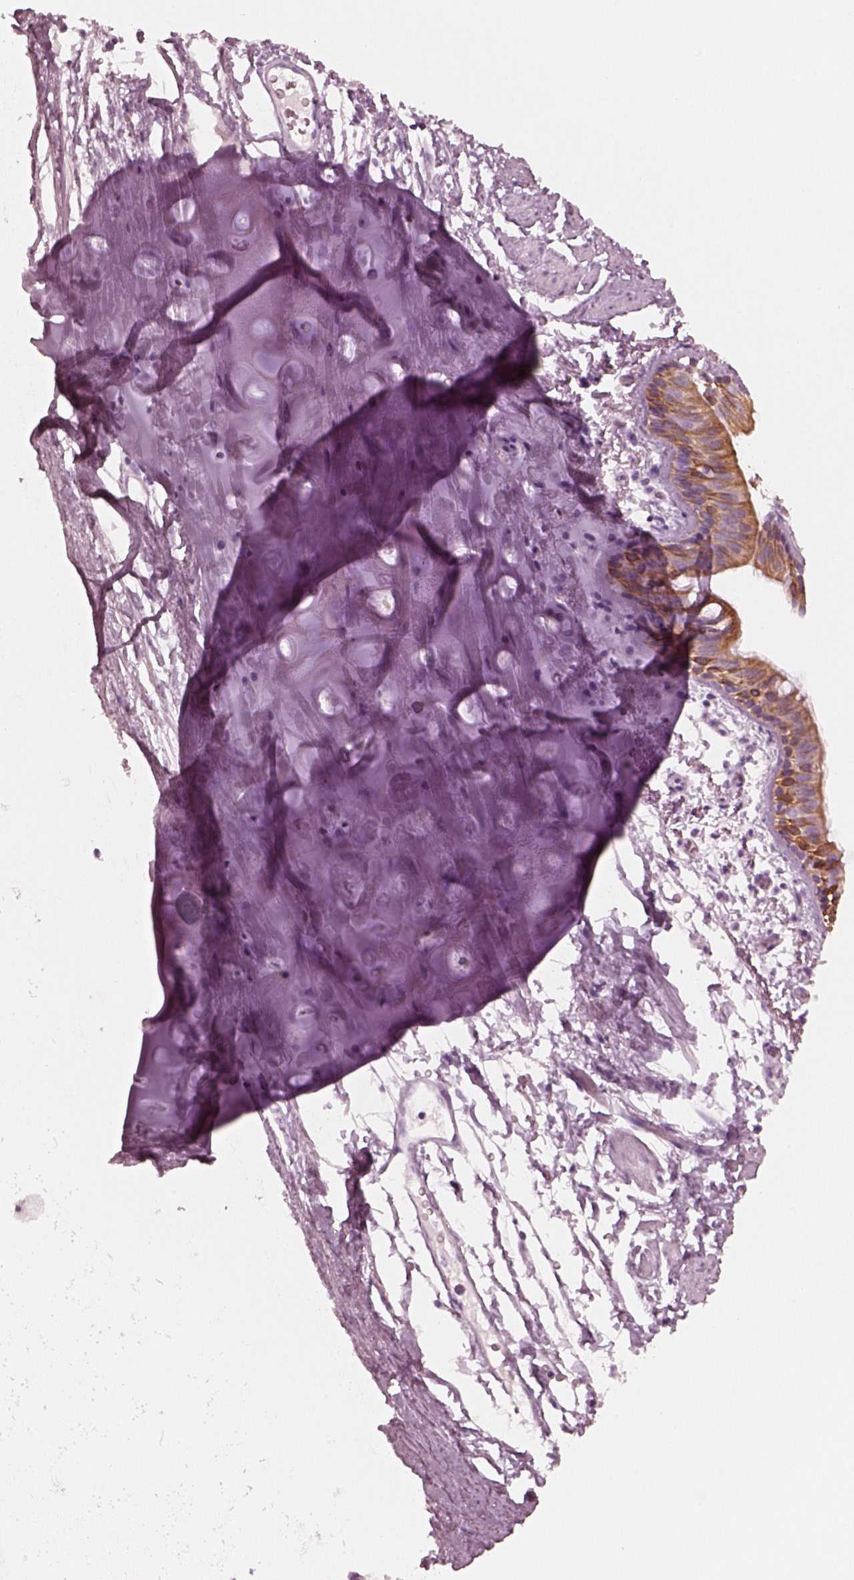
{"staining": {"intensity": "strong", "quantity": ">75%", "location": "cytoplasmic/membranous"}, "tissue": "bronchus", "cell_type": "Respiratory epithelial cells", "image_type": "normal", "snomed": [{"axis": "morphology", "description": "Normal tissue, NOS"}, {"axis": "topography", "description": "Lymph node"}, {"axis": "topography", "description": "Bronchus"}], "caption": "Benign bronchus was stained to show a protein in brown. There is high levels of strong cytoplasmic/membranous positivity in about >75% of respiratory epithelial cells. (DAB (3,3'-diaminobenzidine) IHC with brightfield microscopy, high magnification).", "gene": "PON3", "patient": {"sex": "female", "age": 70}}